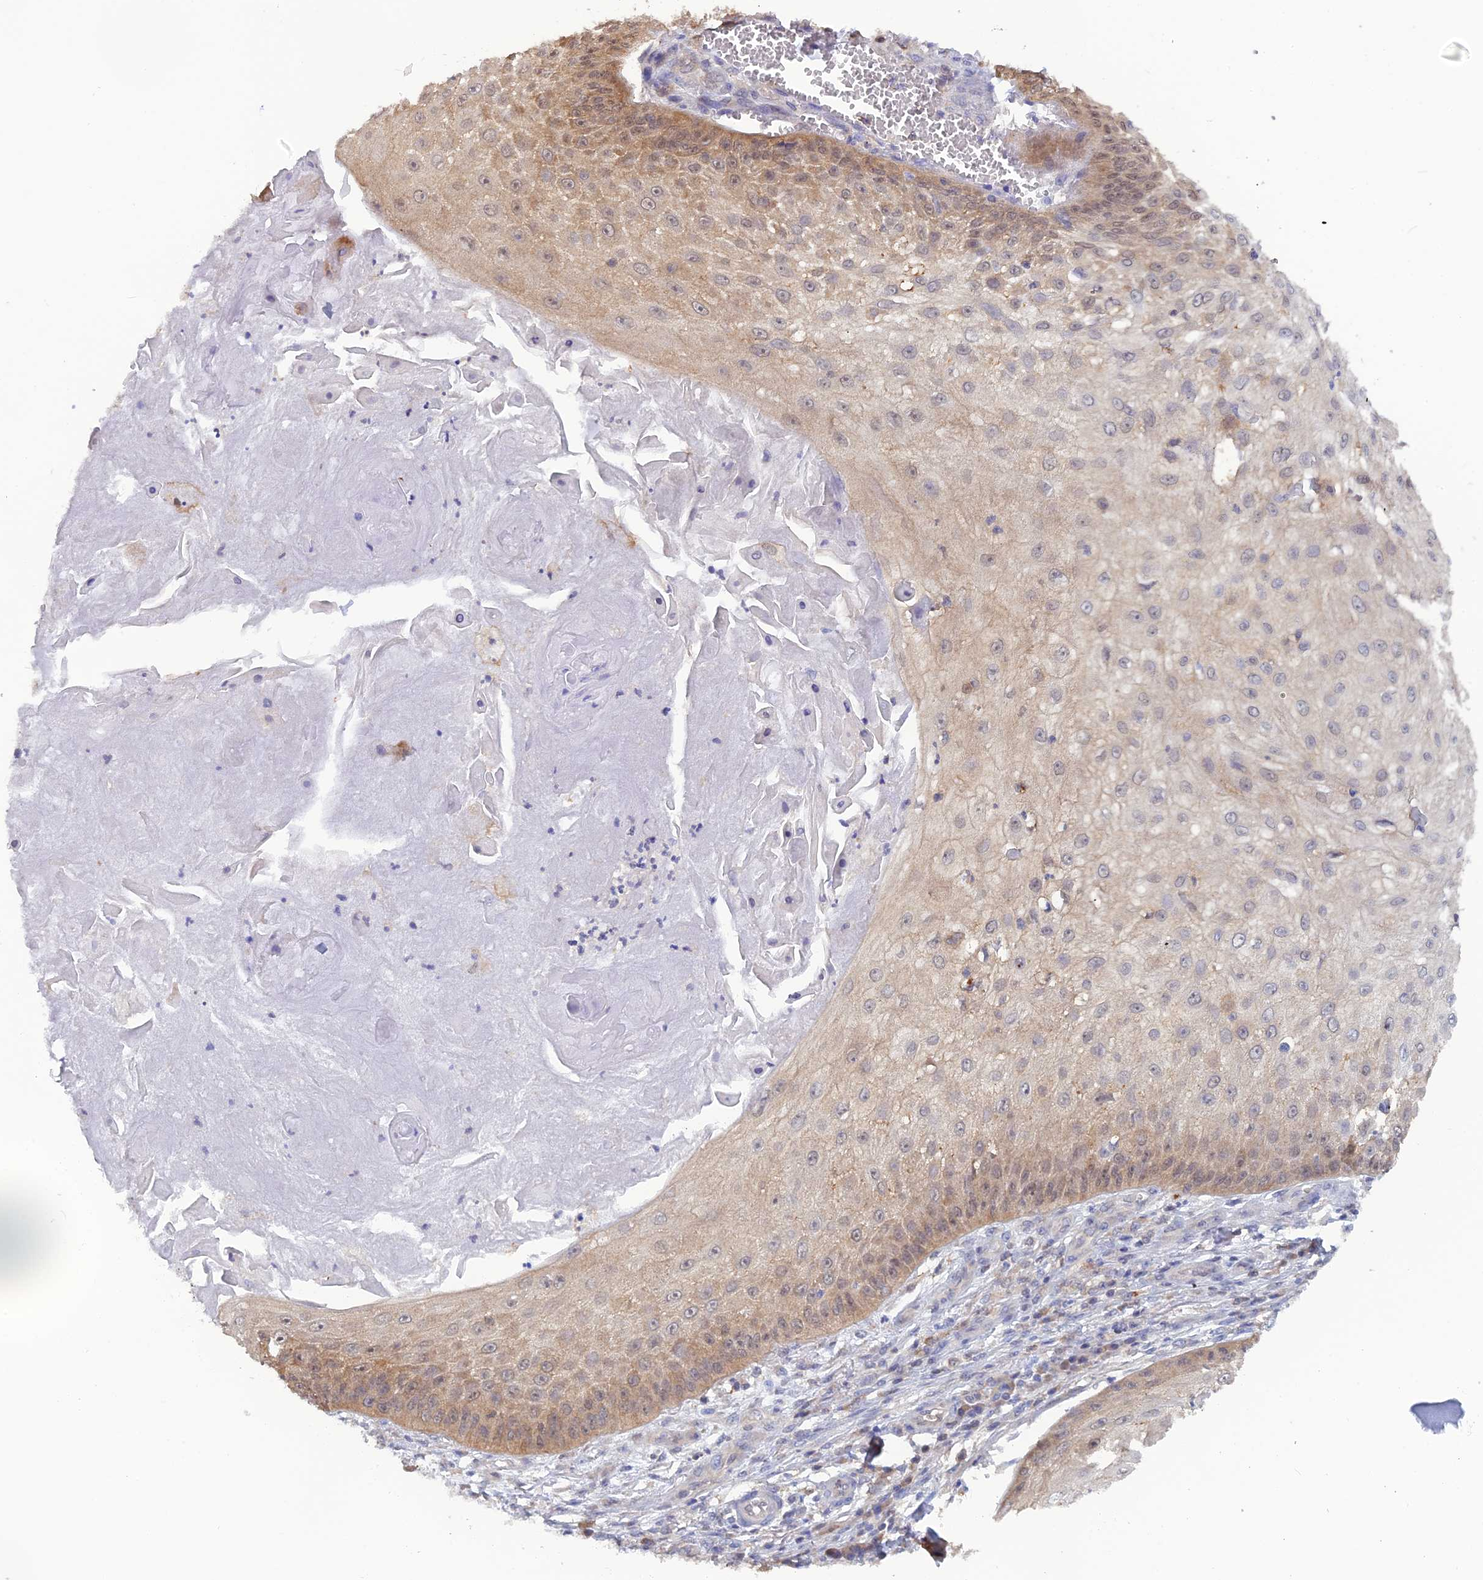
{"staining": {"intensity": "weak", "quantity": "25%-75%", "location": "cytoplasmic/membranous,nuclear"}, "tissue": "skin cancer", "cell_type": "Tumor cells", "image_type": "cancer", "snomed": [{"axis": "morphology", "description": "Squamous cell carcinoma, NOS"}, {"axis": "topography", "description": "Skin"}], "caption": "Brown immunohistochemical staining in human skin cancer (squamous cell carcinoma) reveals weak cytoplasmic/membranous and nuclear staining in about 25%-75% of tumor cells. (DAB (3,3'-diaminobenzidine) IHC with brightfield microscopy, high magnification).", "gene": "HINT1", "patient": {"sex": "male", "age": 70}}